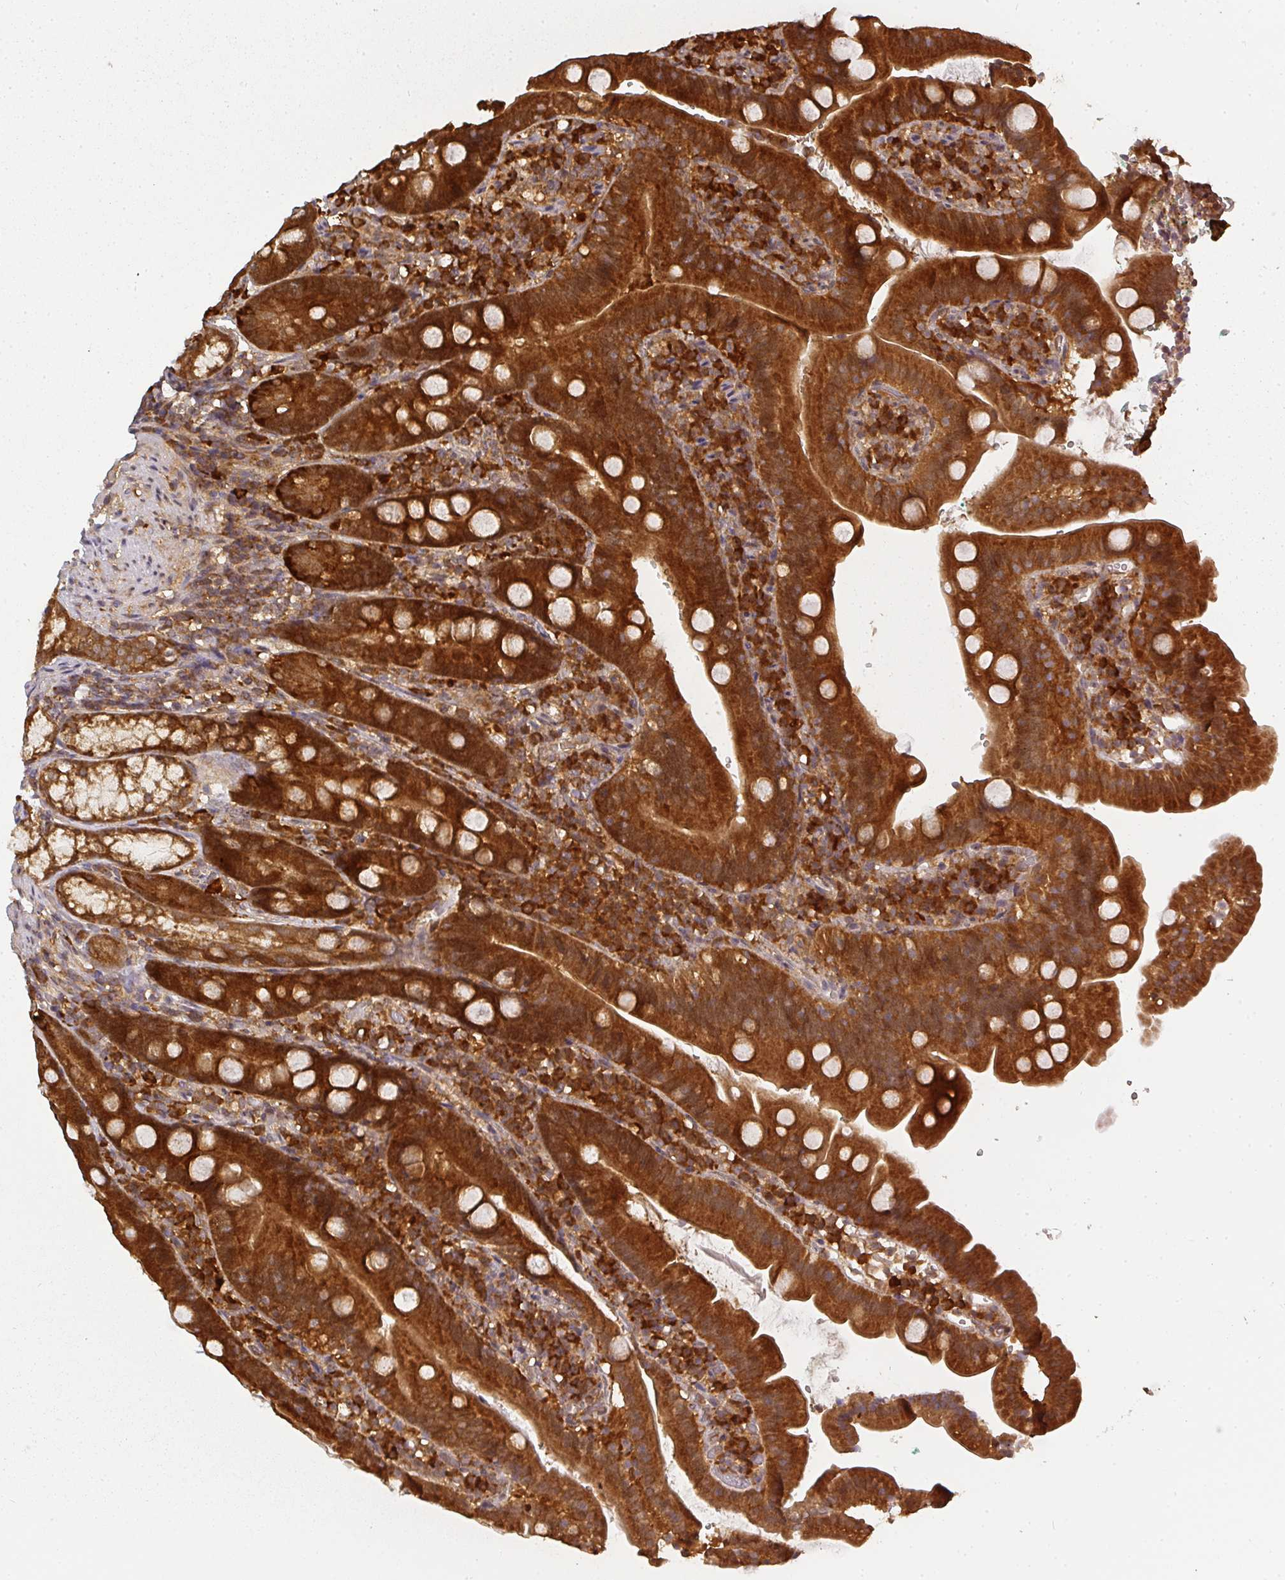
{"staining": {"intensity": "strong", "quantity": ">75%", "location": "cytoplasmic/membranous"}, "tissue": "duodenum", "cell_type": "Glandular cells", "image_type": "normal", "snomed": [{"axis": "morphology", "description": "Normal tissue, NOS"}, {"axis": "topography", "description": "Duodenum"}], "caption": "Immunohistochemistry staining of benign duodenum, which demonstrates high levels of strong cytoplasmic/membranous expression in about >75% of glandular cells indicating strong cytoplasmic/membranous protein staining. The staining was performed using DAB (brown) for protein detection and nuclei were counterstained in hematoxylin (blue).", "gene": "PPP6R3", "patient": {"sex": "female", "age": 67}}